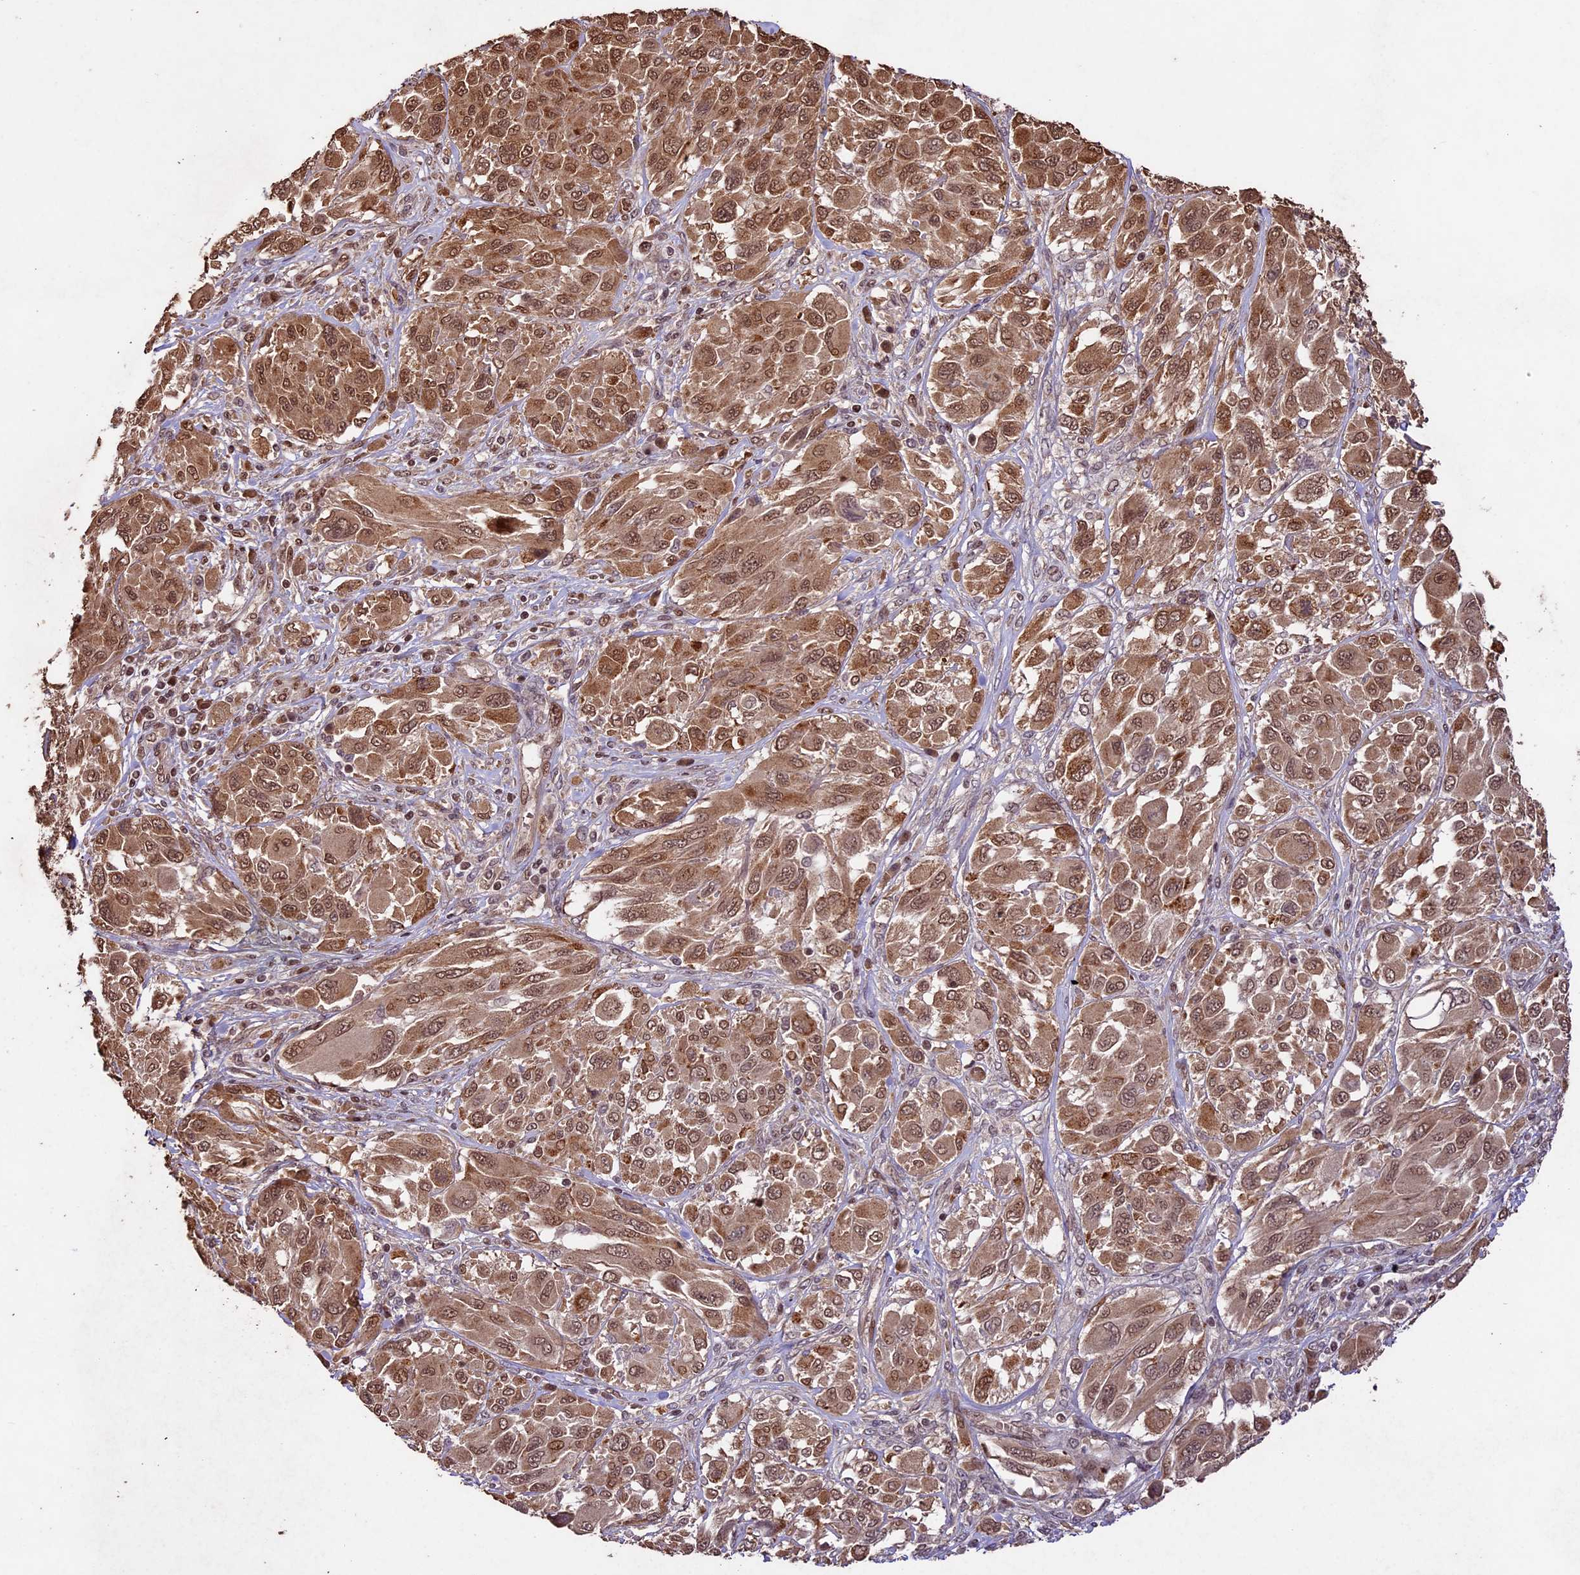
{"staining": {"intensity": "moderate", "quantity": ">75%", "location": "cytoplasmic/membranous,nuclear"}, "tissue": "melanoma", "cell_type": "Tumor cells", "image_type": "cancer", "snomed": [{"axis": "morphology", "description": "Malignant melanoma, NOS"}, {"axis": "topography", "description": "Skin"}], "caption": "High-power microscopy captured an IHC image of malignant melanoma, revealing moderate cytoplasmic/membranous and nuclear expression in about >75% of tumor cells. The staining is performed using DAB brown chromogen to label protein expression. The nuclei are counter-stained blue using hematoxylin.", "gene": "CDKN2AIP", "patient": {"sex": "female", "age": 91}}